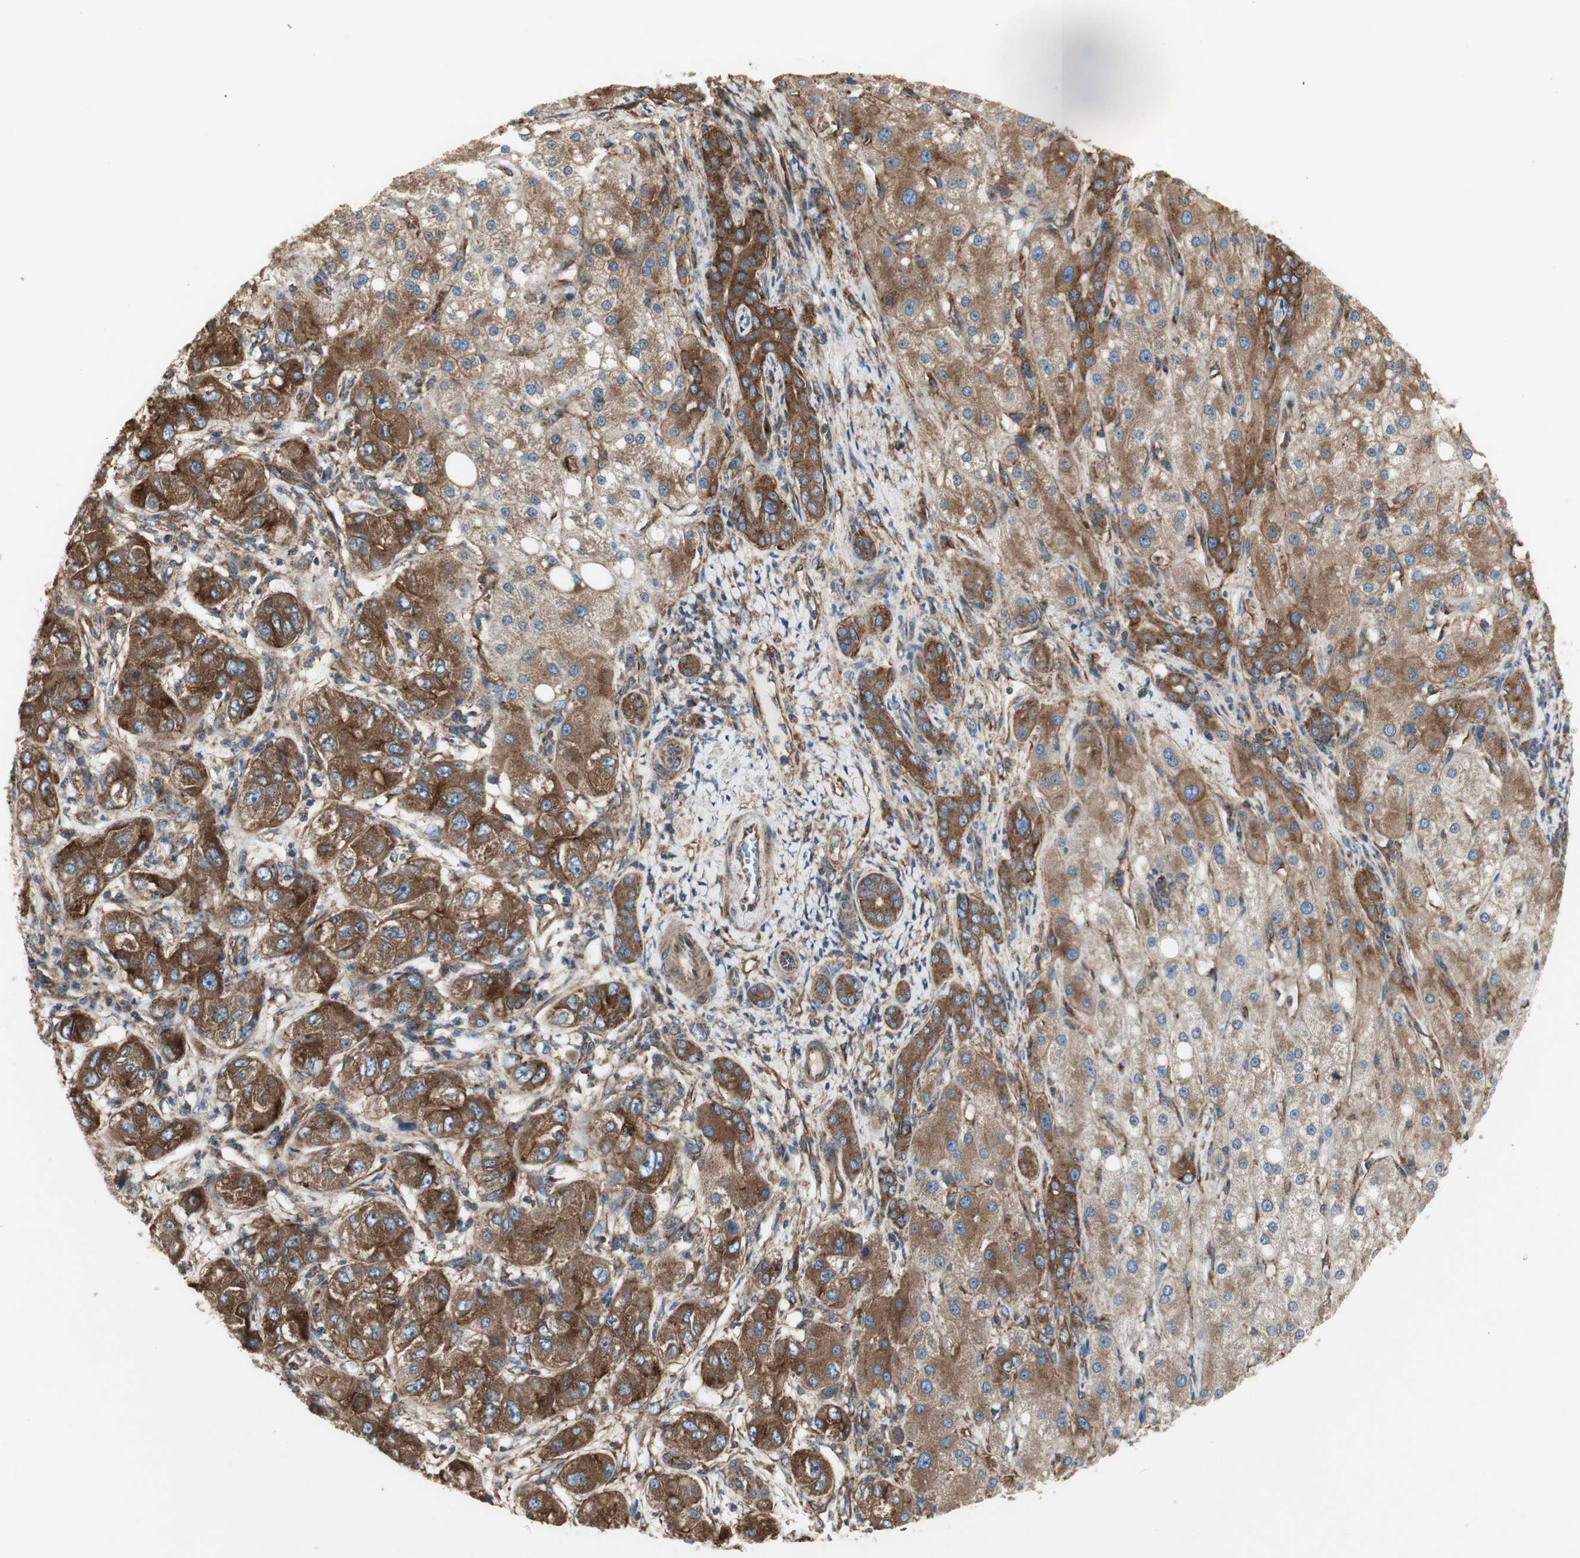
{"staining": {"intensity": "strong", "quantity": ">75%", "location": "cytoplasmic/membranous"}, "tissue": "liver cancer", "cell_type": "Tumor cells", "image_type": "cancer", "snomed": [{"axis": "morphology", "description": "Carcinoma, Hepatocellular, NOS"}, {"axis": "topography", "description": "Liver"}], "caption": "Liver cancer was stained to show a protein in brown. There is high levels of strong cytoplasmic/membranous expression in approximately >75% of tumor cells.", "gene": "H6PD", "patient": {"sex": "male", "age": 80}}